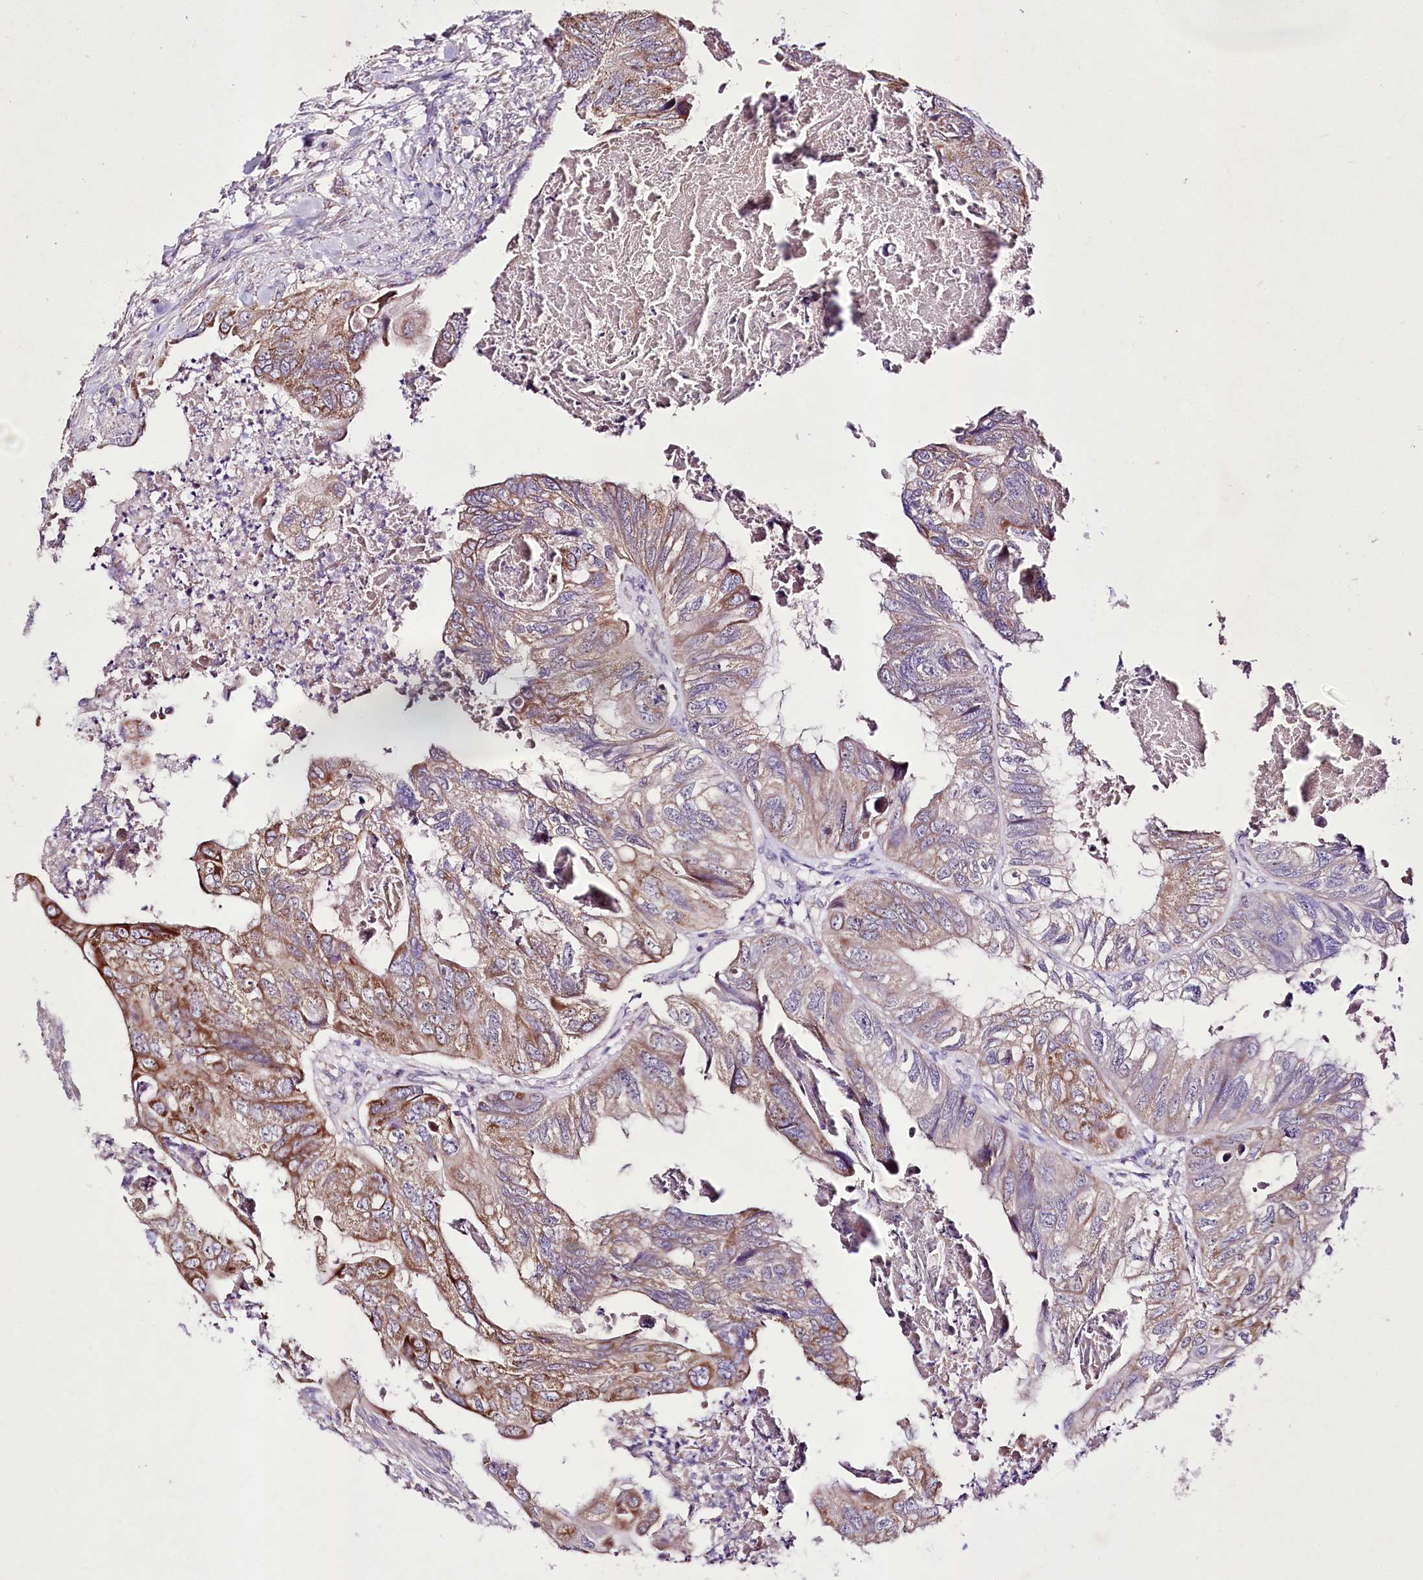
{"staining": {"intensity": "moderate", "quantity": "25%-75%", "location": "cytoplasmic/membranous"}, "tissue": "colorectal cancer", "cell_type": "Tumor cells", "image_type": "cancer", "snomed": [{"axis": "morphology", "description": "Adenocarcinoma, NOS"}, {"axis": "topography", "description": "Rectum"}], "caption": "Immunohistochemistry (IHC) (DAB (3,3'-diaminobenzidine)) staining of human colorectal adenocarcinoma shows moderate cytoplasmic/membranous protein staining in approximately 25%-75% of tumor cells.", "gene": "ATE1", "patient": {"sex": "male", "age": 63}}